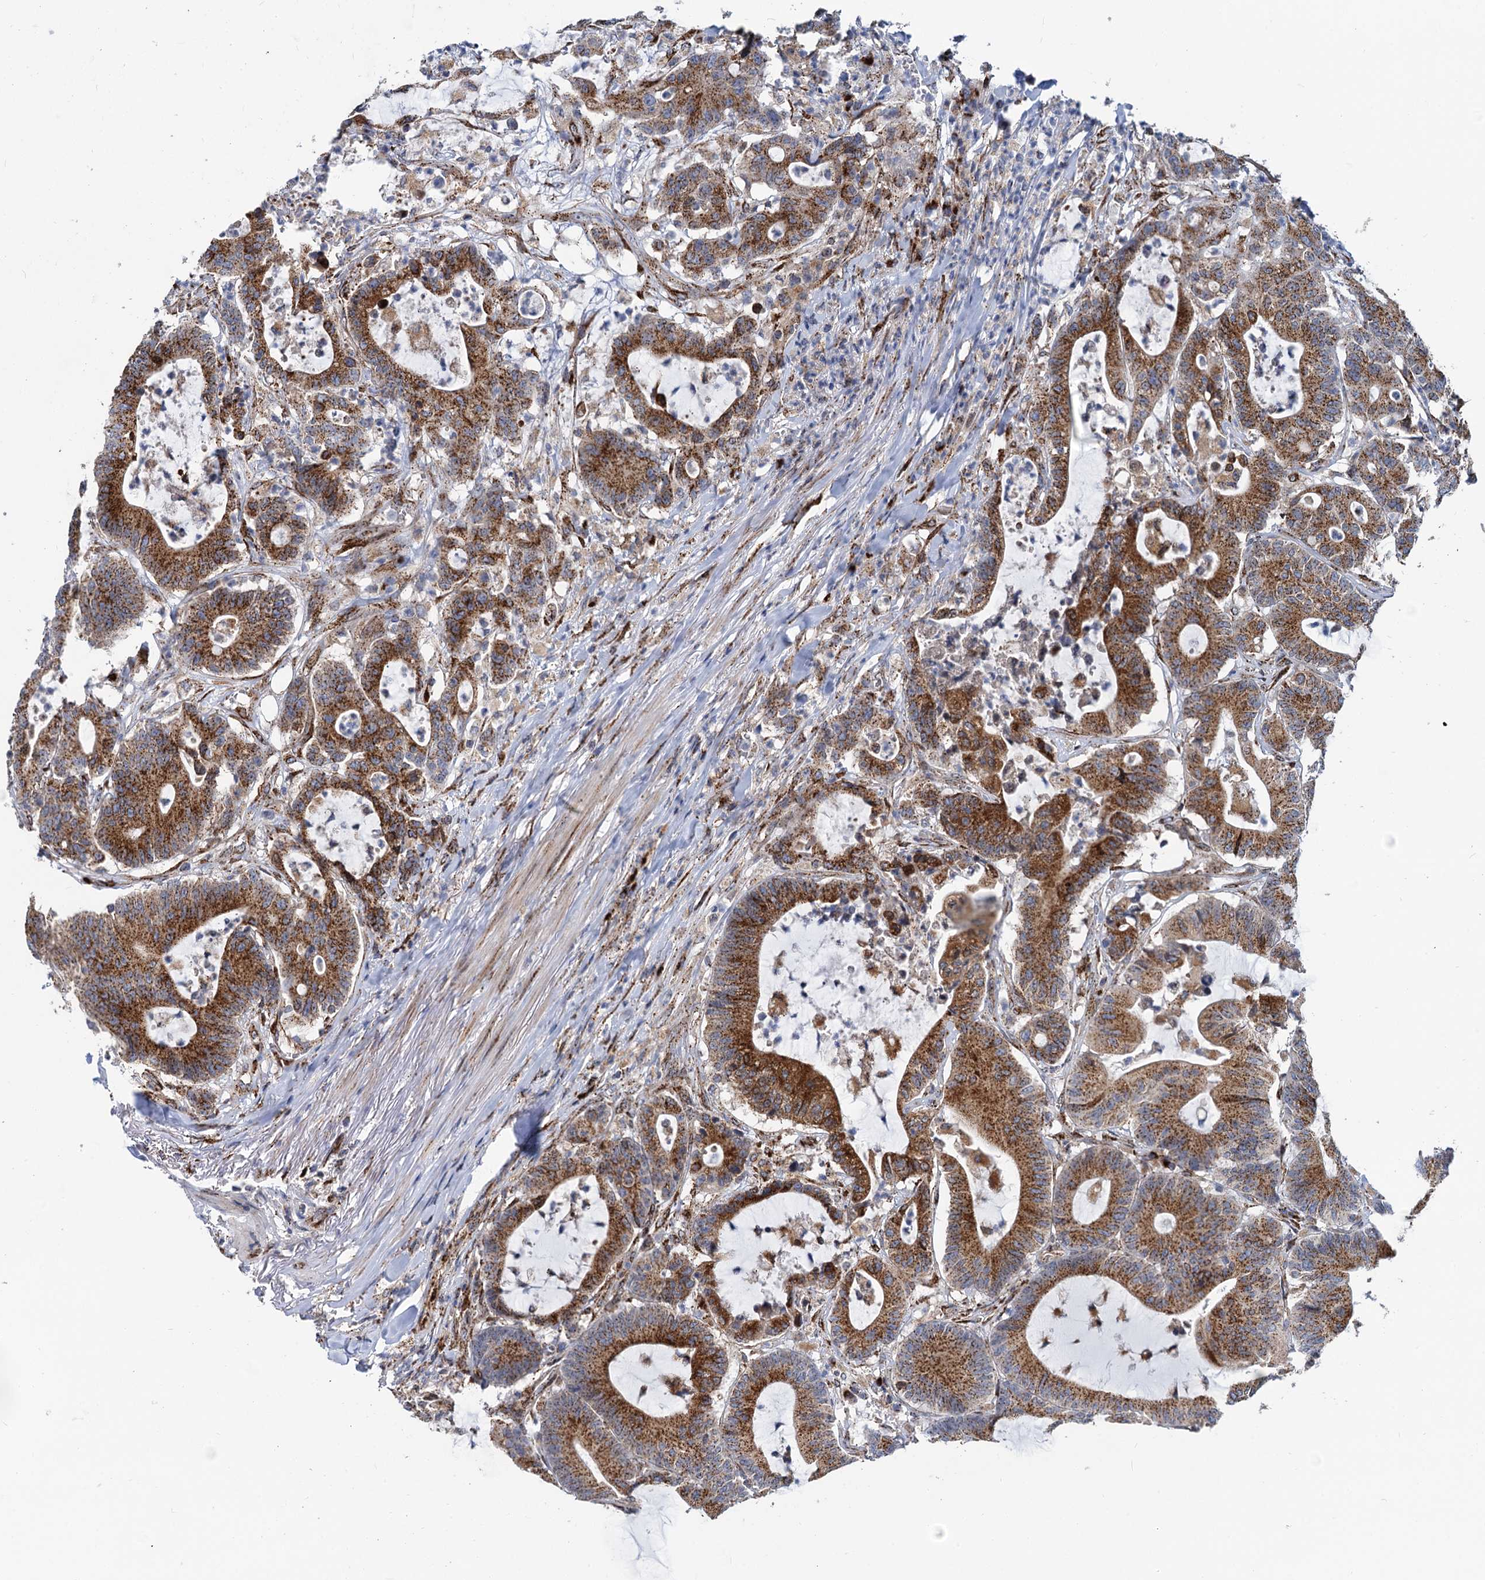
{"staining": {"intensity": "strong", "quantity": ">75%", "location": "cytoplasmic/membranous"}, "tissue": "colorectal cancer", "cell_type": "Tumor cells", "image_type": "cancer", "snomed": [{"axis": "morphology", "description": "Adenocarcinoma, NOS"}, {"axis": "topography", "description": "Colon"}], "caption": "Colorectal cancer was stained to show a protein in brown. There is high levels of strong cytoplasmic/membranous staining in approximately >75% of tumor cells.", "gene": "SUPT20H", "patient": {"sex": "female", "age": 84}}